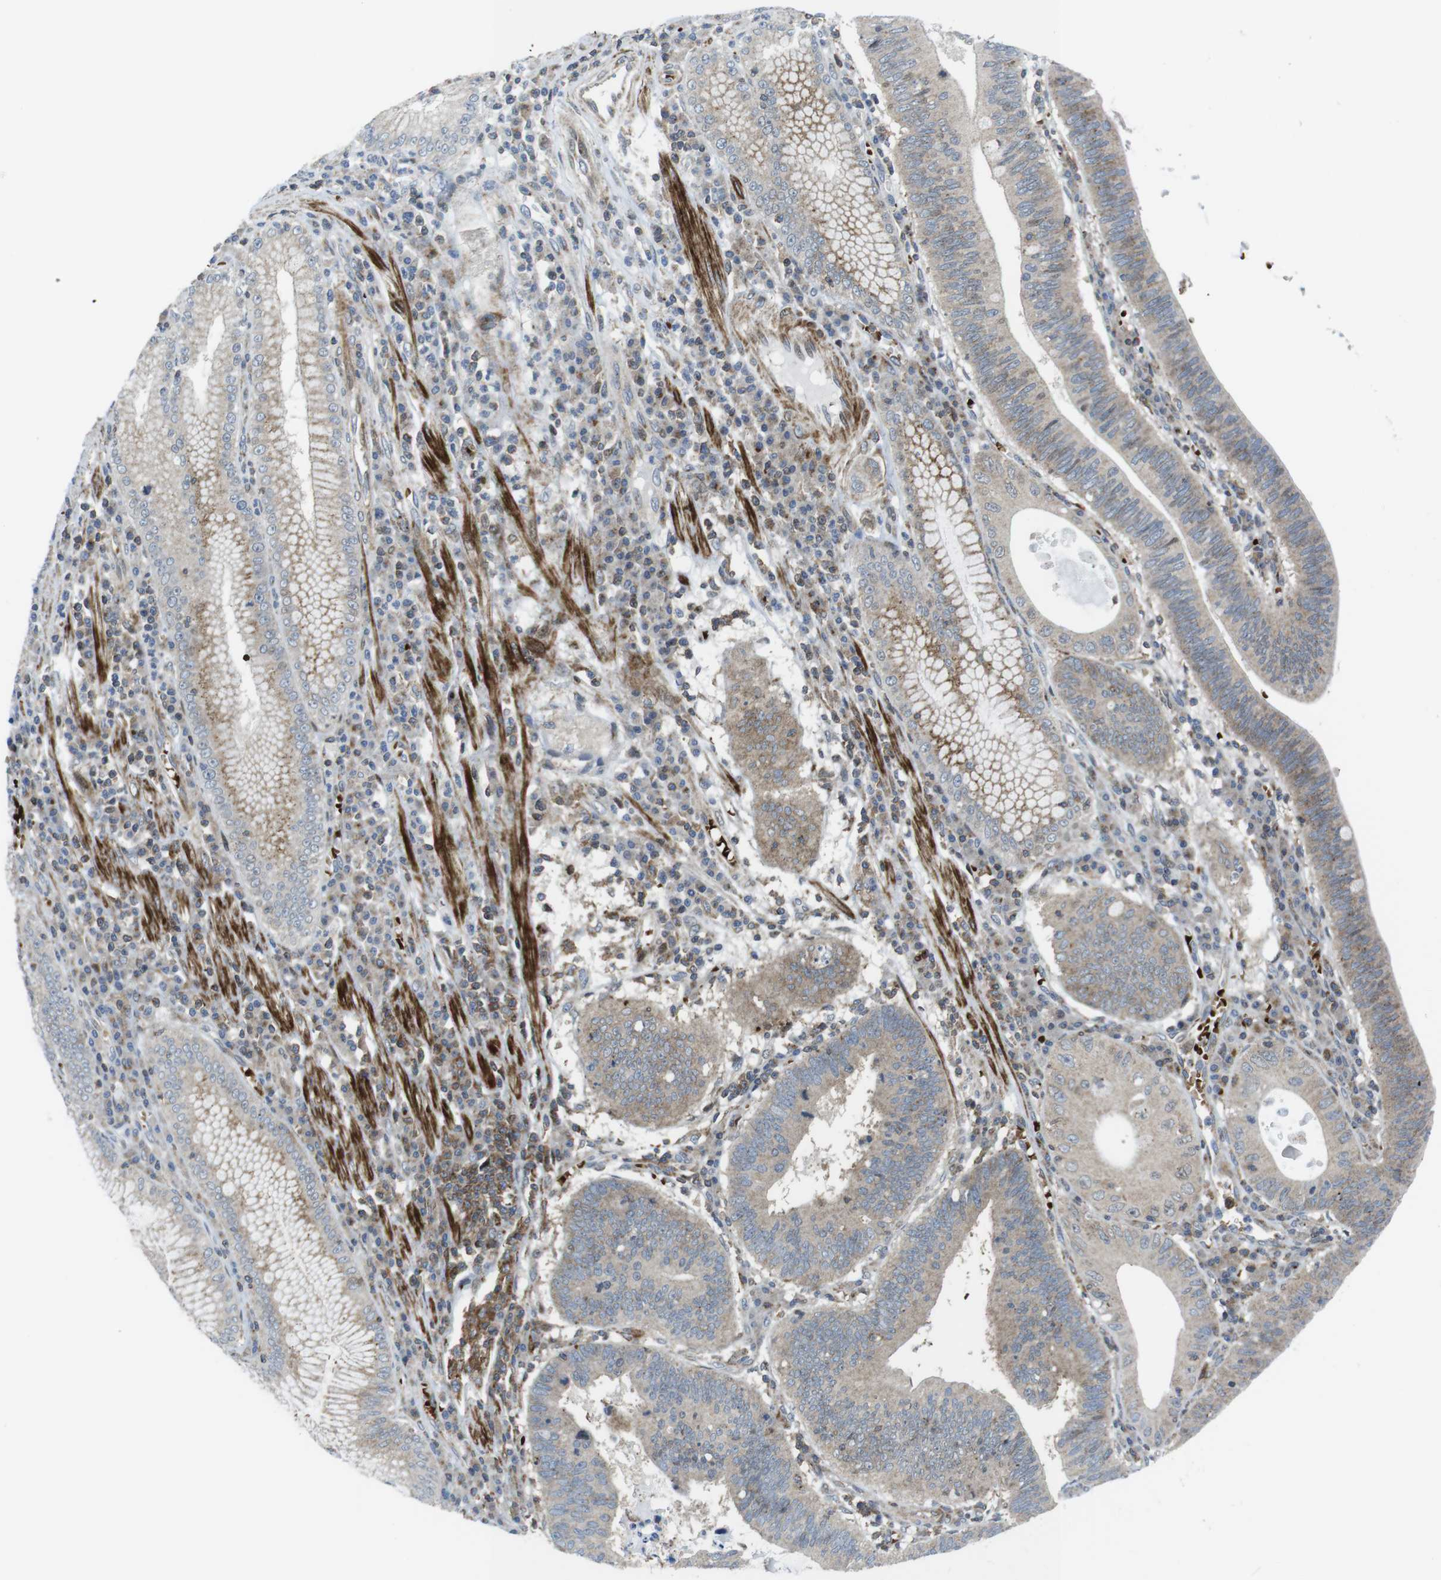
{"staining": {"intensity": "weak", "quantity": "25%-75%", "location": "cytoplasmic/membranous"}, "tissue": "stomach cancer", "cell_type": "Tumor cells", "image_type": "cancer", "snomed": [{"axis": "morphology", "description": "Adenocarcinoma, NOS"}, {"axis": "topography", "description": "Stomach"}], "caption": "Weak cytoplasmic/membranous positivity is identified in about 25%-75% of tumor cells in stomach adenocarcinoma. The protein is shown in brown color, while the nuclei are stained blue.", "gene": "CUL7", "patient": {"sex": "male", "age": 59}}